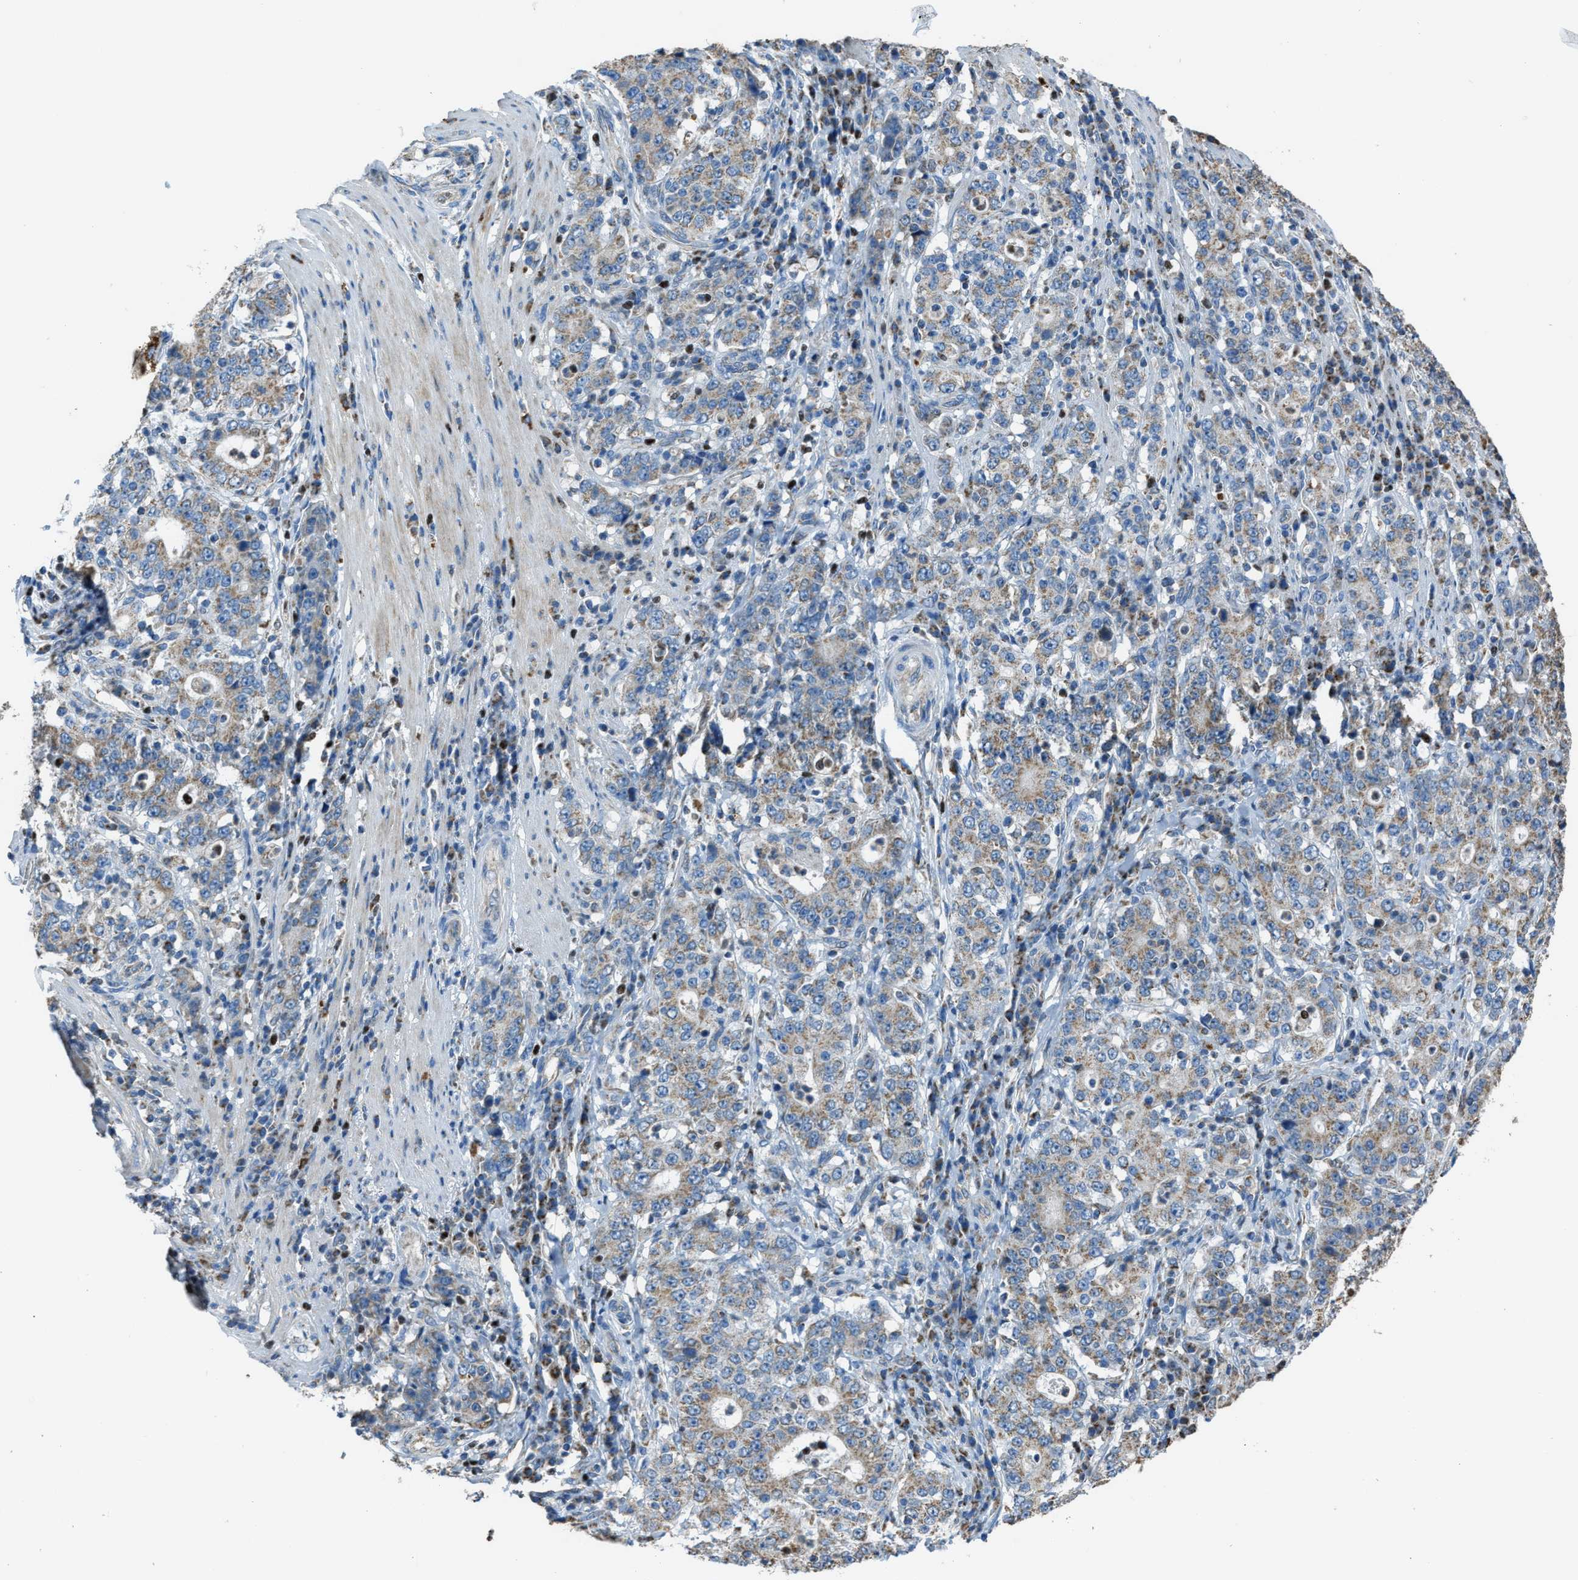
{"staining": {"intensity": "weak", "quantity": "25%-75%", "location": "cytoplasmic/membranous"}, "tissue": "stomach cancer", "cell_type": "Tumor cells", "image_type": "cancer", "snomed": [{"axis": "morphology", "description": "Normal tissue, NOS"}, {"axis": "morphology", "description": "Adenocarcinoma, NOS"}, {"axis": "topography", "description": "Stomach, upper"}, {"axis": "topography", "description": "Stomach"}], "caption": "This histopathology image shows stomach cancer (adenocarcinoma) stained with immunohistochemistry (IHC) to label a protein in brown. The cytoplasmic/membranous of tumor cells show weak positivity for the protein. Nuclei are counter-stained blue.", "gene": "SLC25A11", "patient": {"sex": "male", "age": 59}}